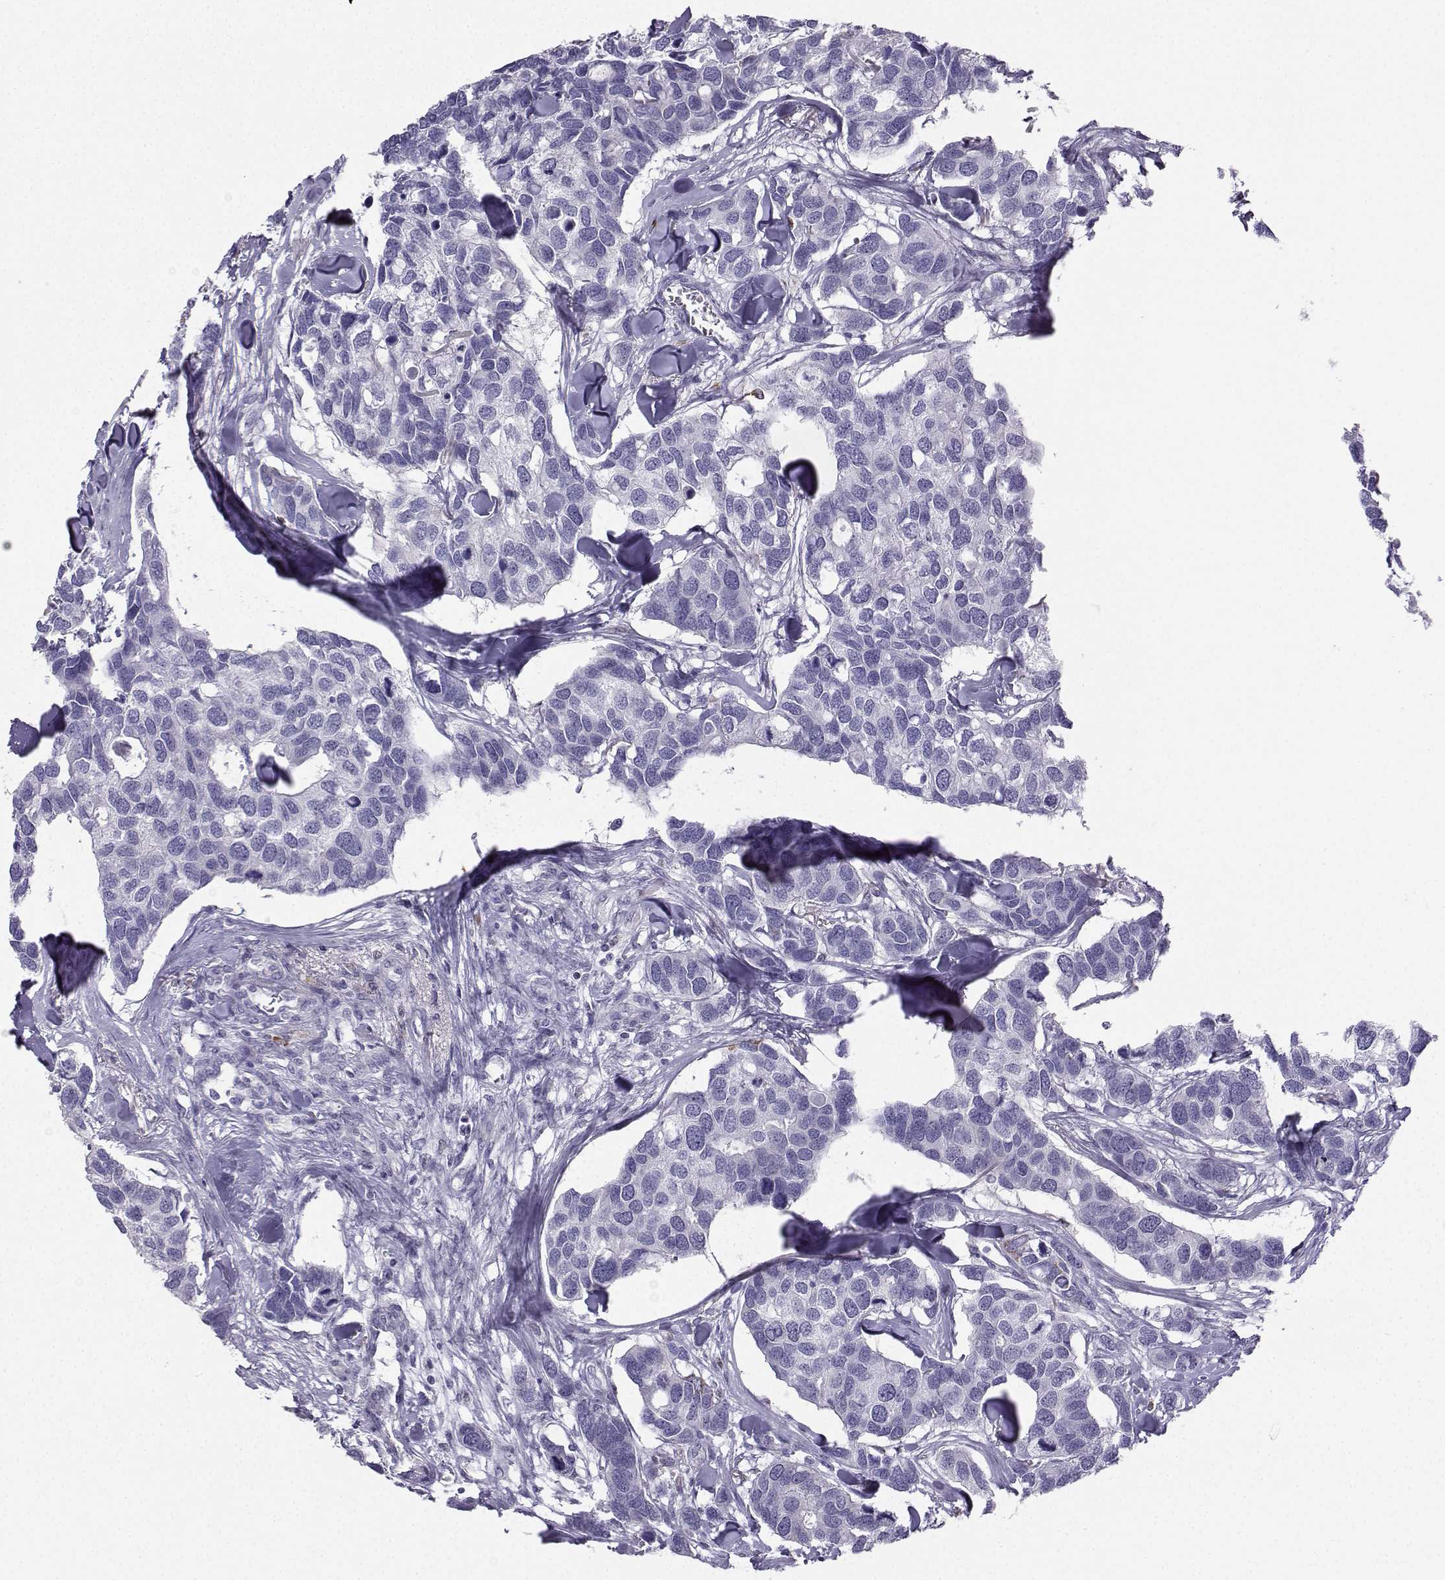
{"staining": {"intensity": "negative", "quantity": "none", "location": "none"}, "tissue": "breast cancer", "cell_type": "Tumor cells", "image_type": "cancer", "snomed": [{"axis": "morphology", "description": "Duct carcinoma"}, {"axis": "topography", "description": "Breast"}], "caption": "Immunohistochemical staining of human breast intraductal carcinoma demonstrates no significant staining in tumor cells.", "gene": "DCLK3", "patient": {"sex": "female", "age": 83}}